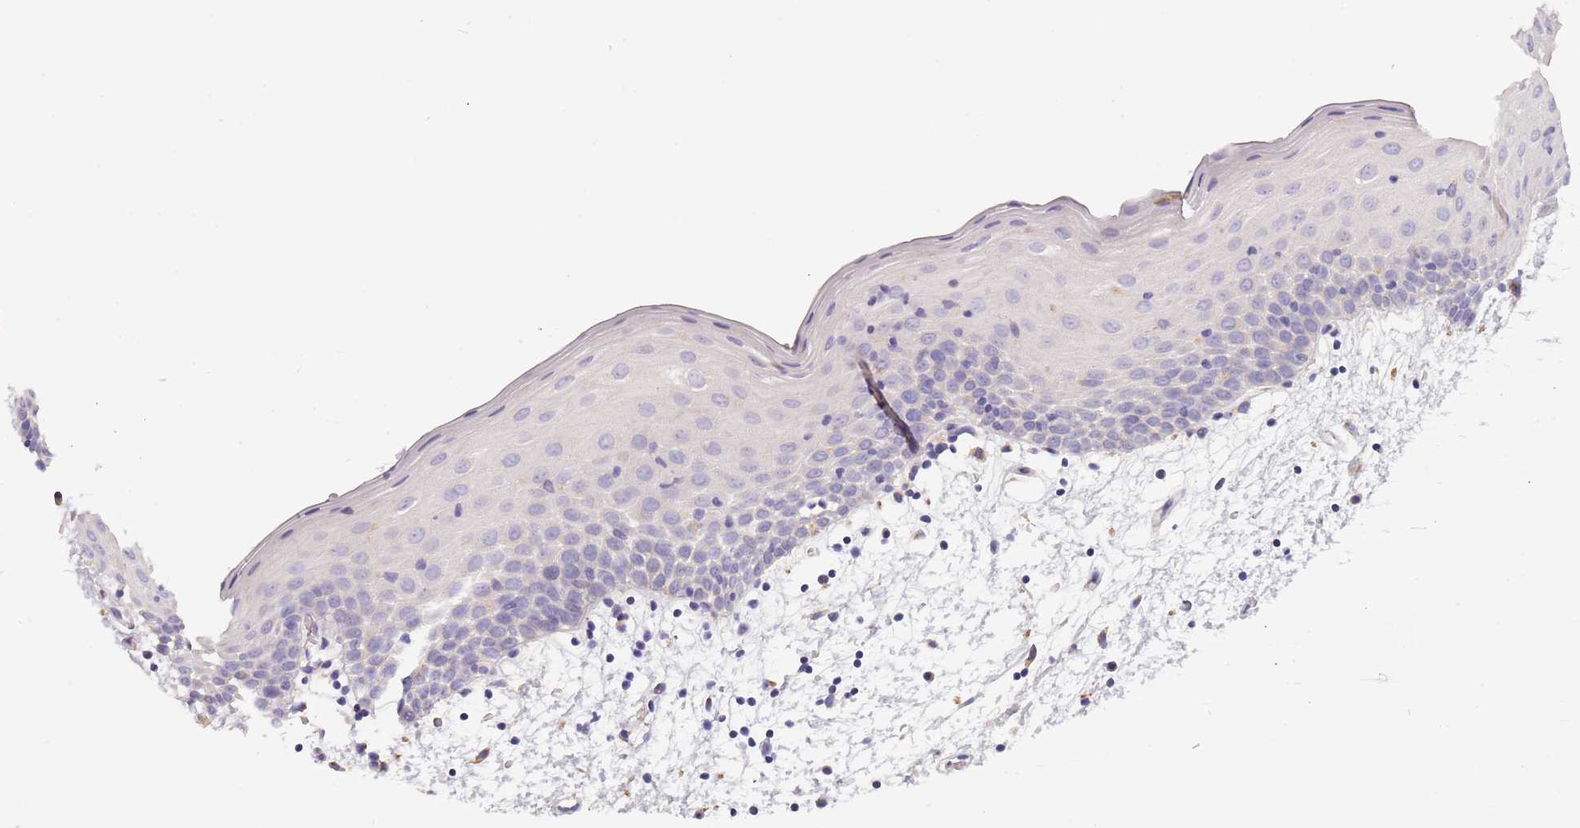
{"staining": {"intensity": "negative", "quantity": "none", "location": "none"}, "tissue": "oral mucosa", "cell_type": "Squamous epithelial cells", "image_type": "normal", "snomed": [{"axis": "morphology", "description": "Normal tissue, NOS"}, {"axis": "topography", "description": "Skeletal muscle"}, {"axis": "topography", "description": "Oral tissue"}, {"axis": "topography", "description": "Salivary gland"}, {"axis": "topography", "description": "Peripheral nerve tissue"}], "caption": "Immunohistochemistry photomicrograph of normal human oral mucosa stained for a protein (brown), which exhibits no expression in squamous epithelial cells. (DAB IHC visualized using brightfield microscopy, high magnification).", "gene": "MAN1C1", "patient": {"sex": "male", "age": 54}}